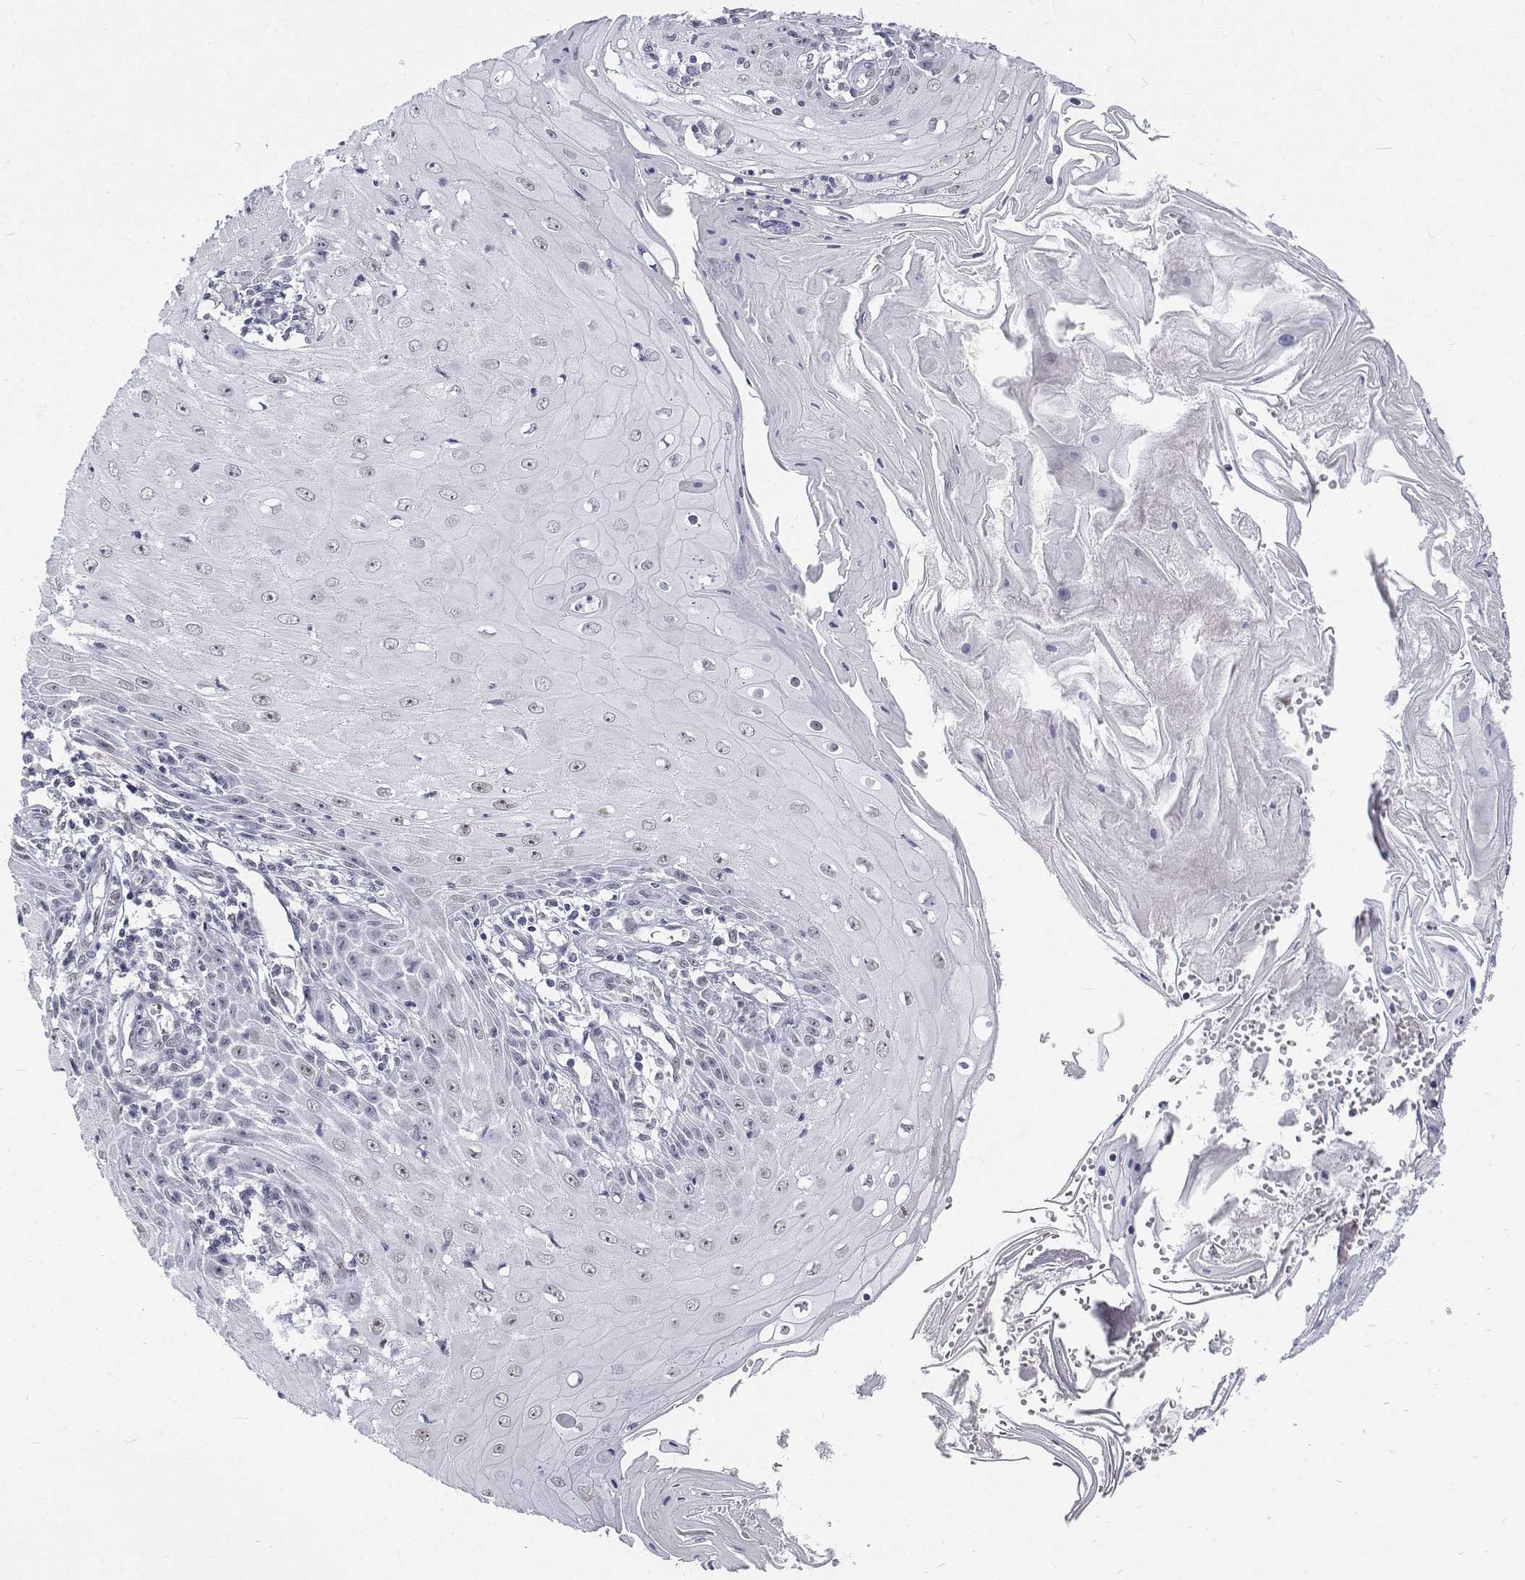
{"staining": {"intensity": "negative", "quantity": "none", "location": "none"}, "tissue": "skin cancer", "cell_type": "Tumor cells", "image_type": "cancer", "snomed": [{"axis": "morphology", "description": "Squamous cell carcinoma, NOS"}, {"axis": "topography", "description": "Skin"}], "caption": "Photomicrograph shows no protein expression in tumor cells of skin cancer (squamous cell carcinoma) tissue.", "gene": "ATRX", "patient": {"sex": "female", "age": 73}}